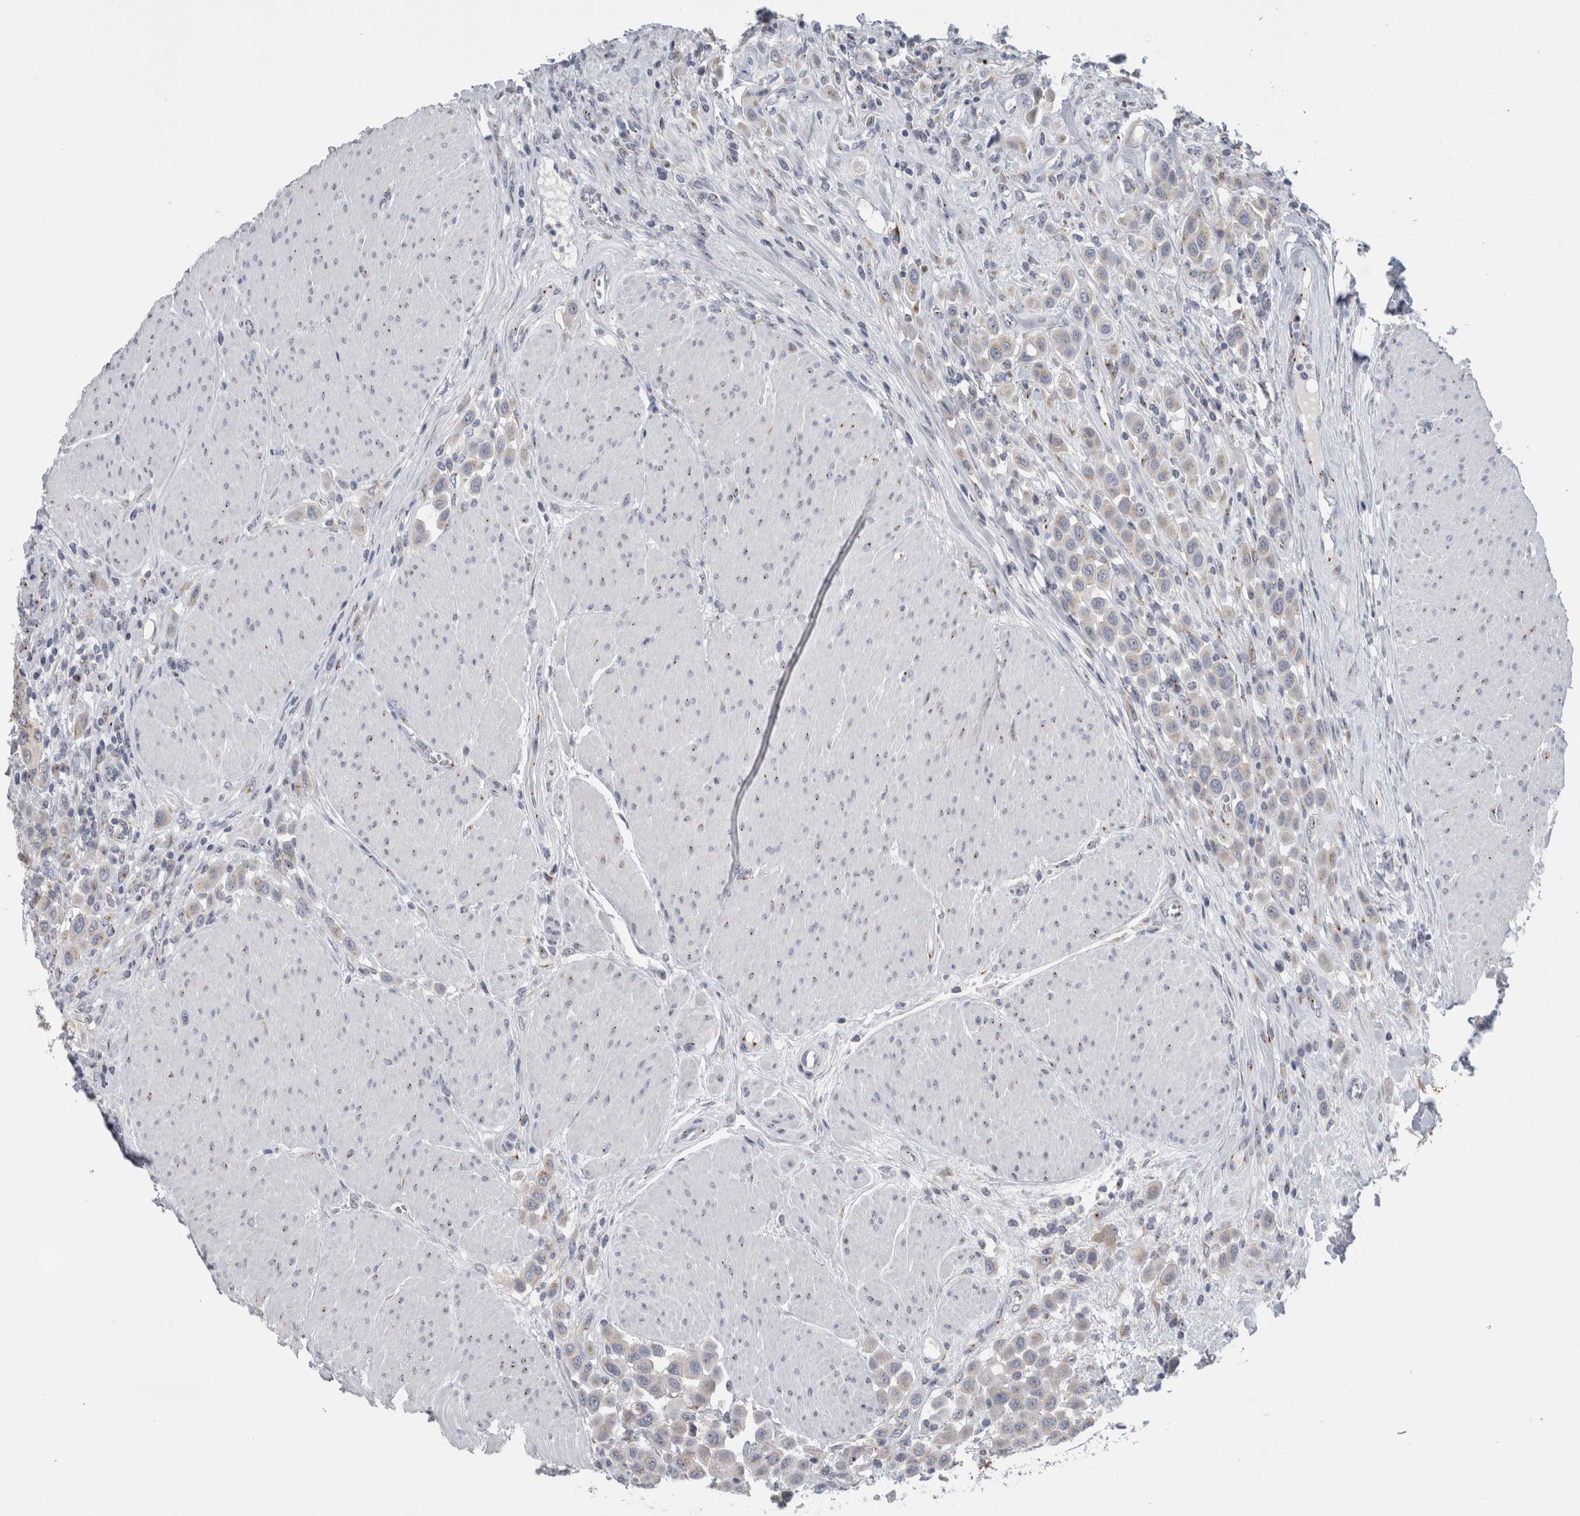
{"staining": {"intensity": "negative", "quantity": "none", "location": "none"}, "tissue": "urothelial cancer", "cell_type": "Tumor cells", "image_type": "cancer", "snomed": [{"axis": "morphology", "description": "Urothelial carcinoma, High grade"}, {"axis": "topography", "description": "Urinary bladder"}], "caption": "Micrograph shows no protein expression in tumor cells of urothelial carcinoma (high-grade) tissue.", "gene": "AKAP9", "patient": {"sex": "male", "age": 50}}